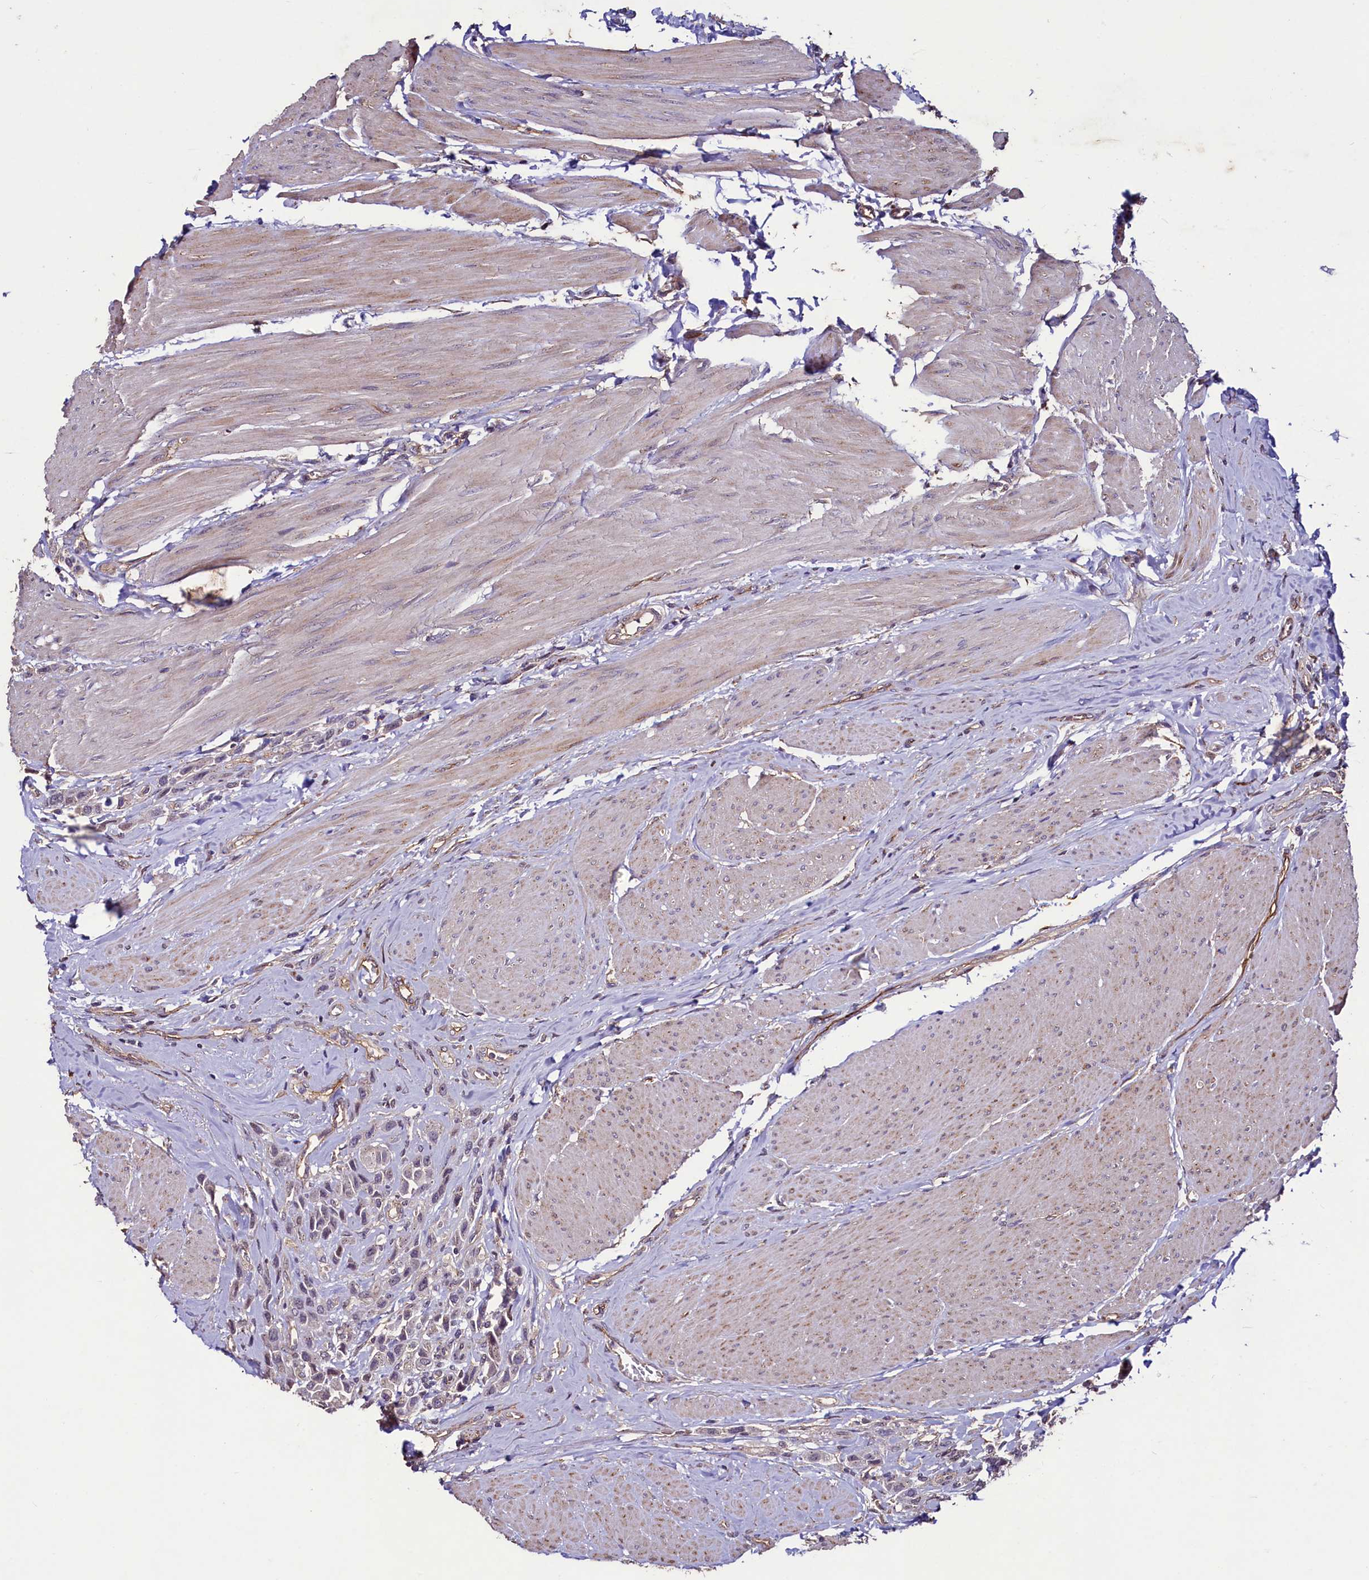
{"staining": {"intensity": "negative", "quantity": "none", "location": "none"}, "tissue": "urothelial cancer", "cell_type": "Tumor cells", "image_type": "cancer", "snomed": [{"axis": "morphology", "description": "Urothelial carcinoma, High grade"}, {"axis": "topography", "description": "Urinary bladder"}], "caption": "Immunohistochemistry (IHC) image of neoplastic tissue: urothelial cancer stained with DAB (3,3'-diaminobenzidine) shows no significant protein positivity in tumor cells.", "gene": "PALM", "patient": {"sex": "male", "age": 50}}